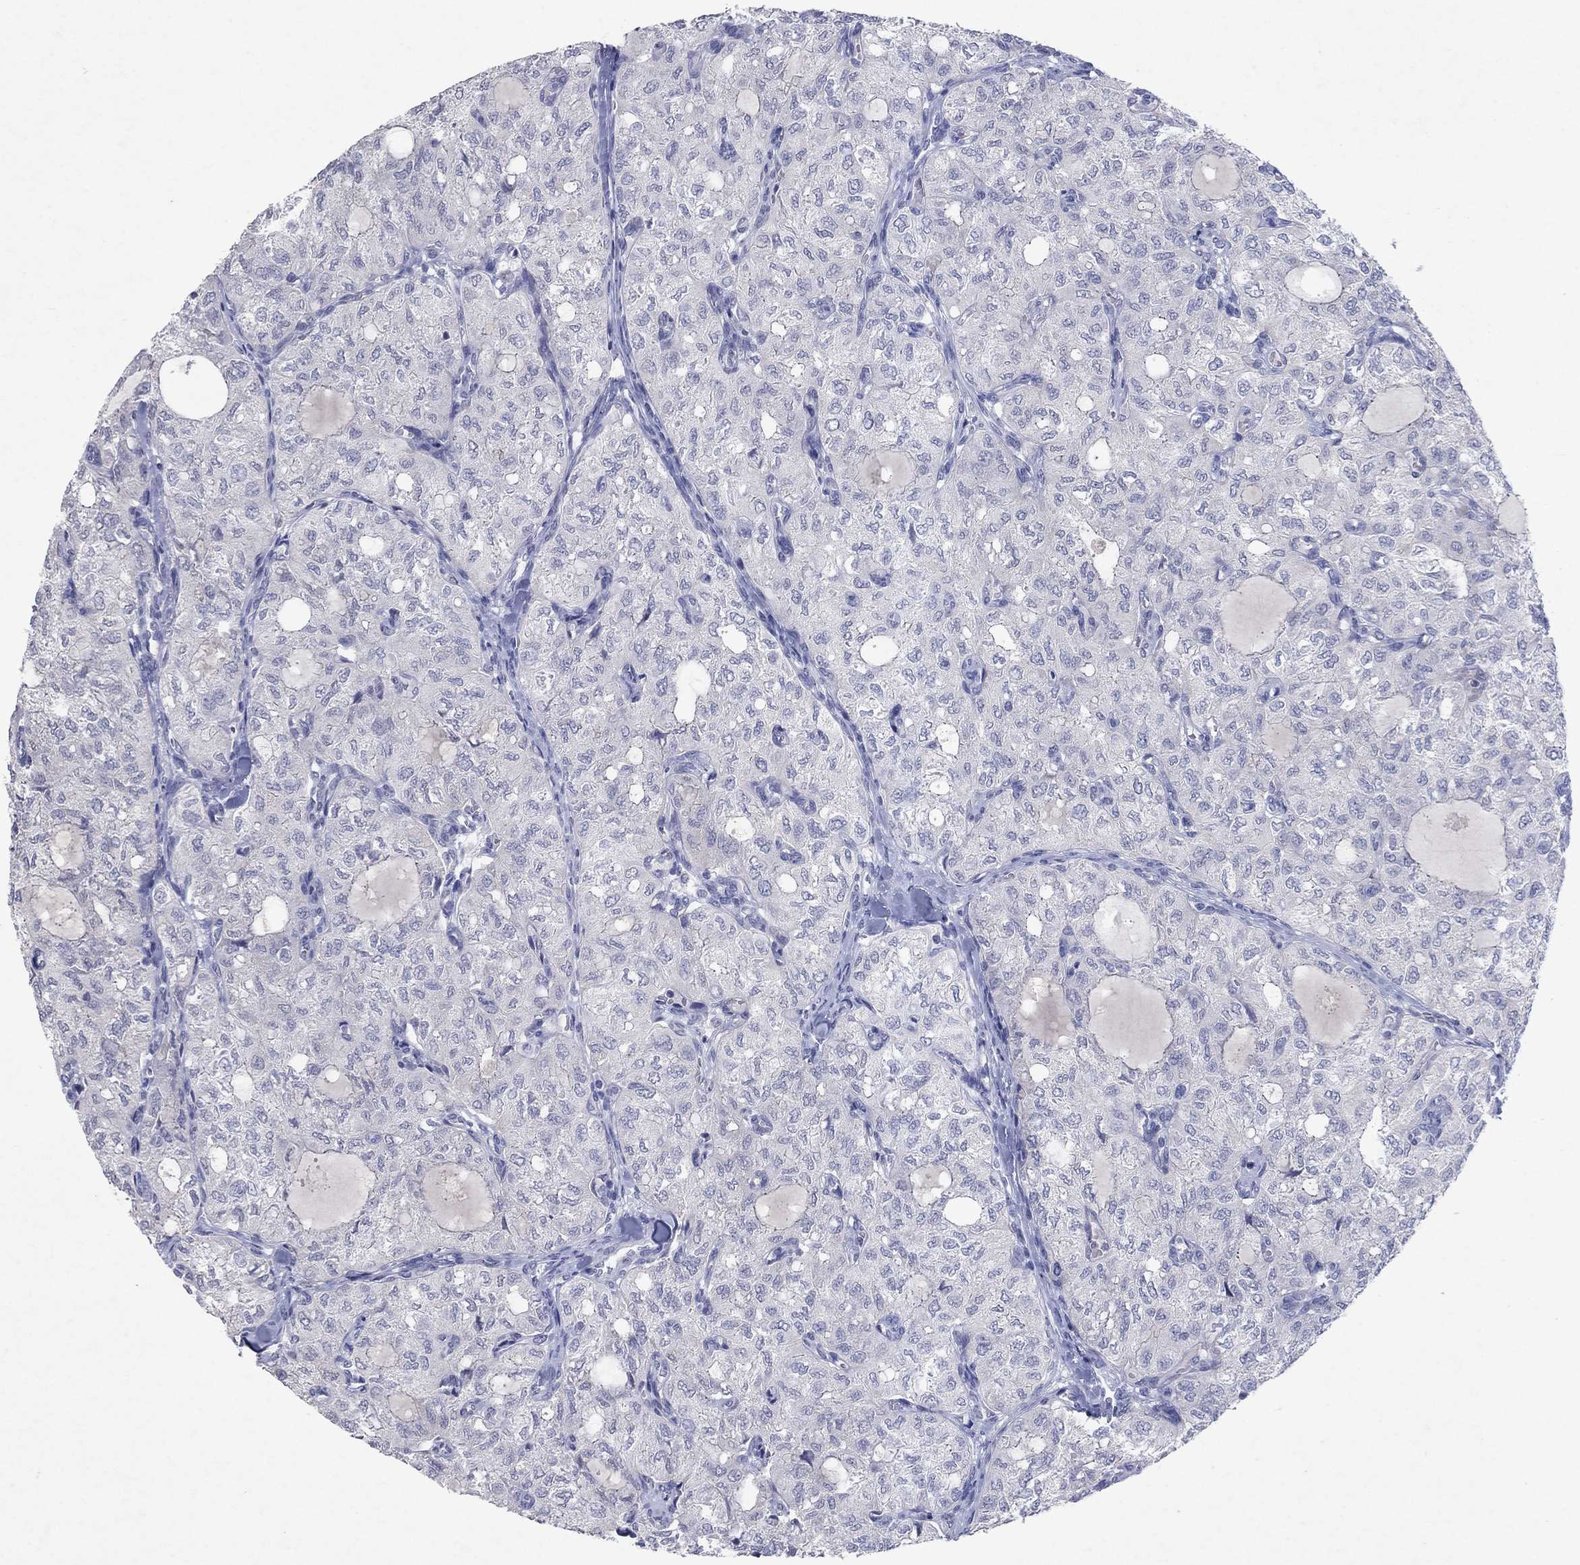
{"staining": {"intensity": "negative", "quantity": "none", "location": "none"}, "tissue": "thyroid cancer", "cell_type": "Tumor cells", "image_type": "cancer", "snomed": [{"axis": "morphology", "description": "Follicular adenoma carcinoma, NOS"}, {"axis": "topography", "description": "Thyroid gland"}], "caption": "This is an IHC histopathology image of human thyroid cancer (follicular adenoma carcinoma). There is no positivity in tumor cells.", "gene": "KRT40", "patient": {"sex": "male", "age": 75}}